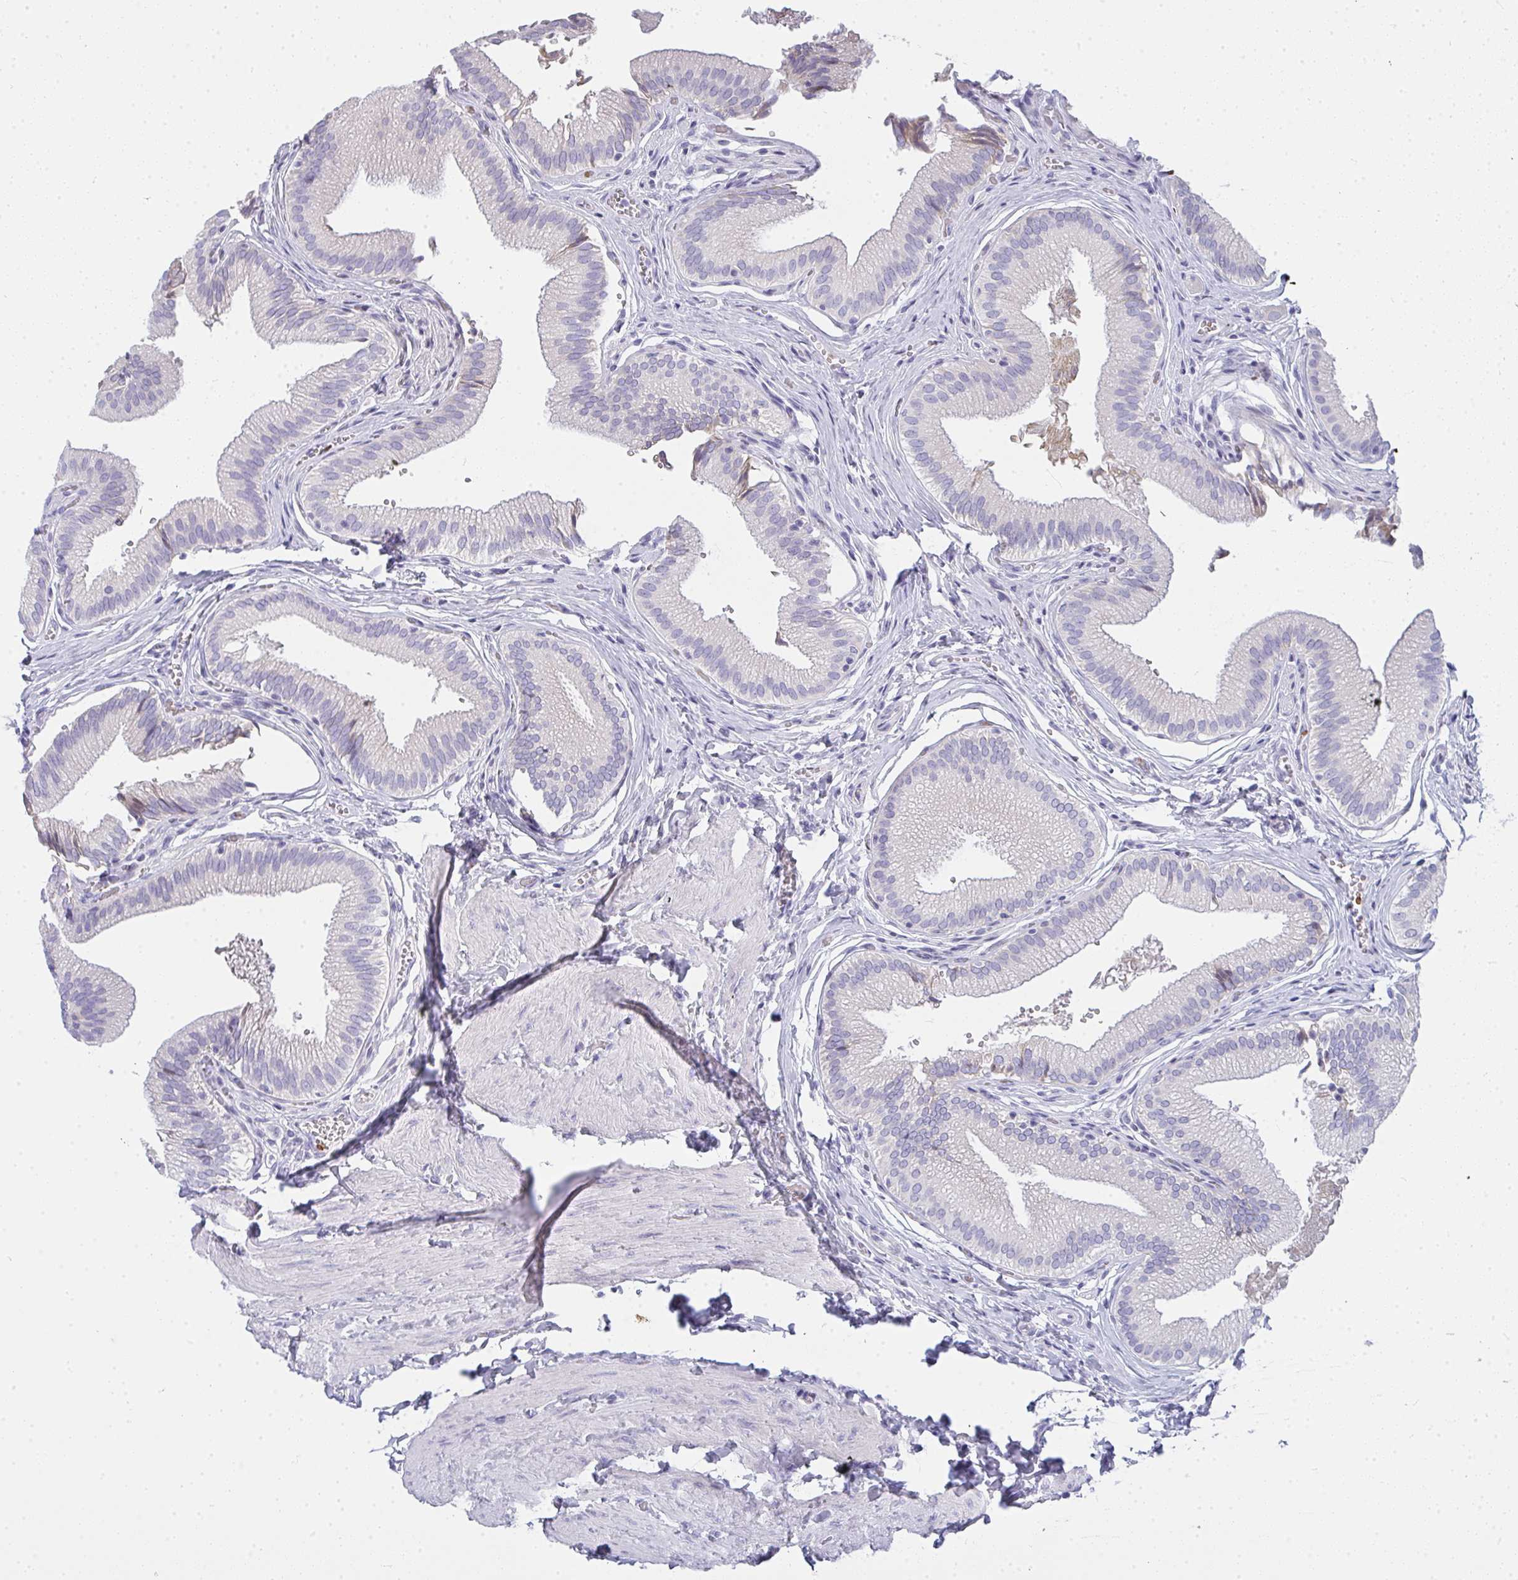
{"staining": {"intensity": "negative", "quantity": "none", "location": "none"}, "tissue": "gallbladder", "cell_type": "Glandular cells", "image_type": "normal", "snomed": [{"axis": "morphology", "description": "Normal tissue, NOS"}, {"axis": "topography", "description": "Gallbladder"}, {"axis": "topography", "description": "Peripheral nerve tissue"}], "caption": "Immunohistochemistry photomicrograph of normal gallbladder stained for a protein (brown), which displays no positivity in glandular cells. Nuclei are stained in blue.", "gene": "ZNF182", "patient": {"sex": "male", "age": 17}}